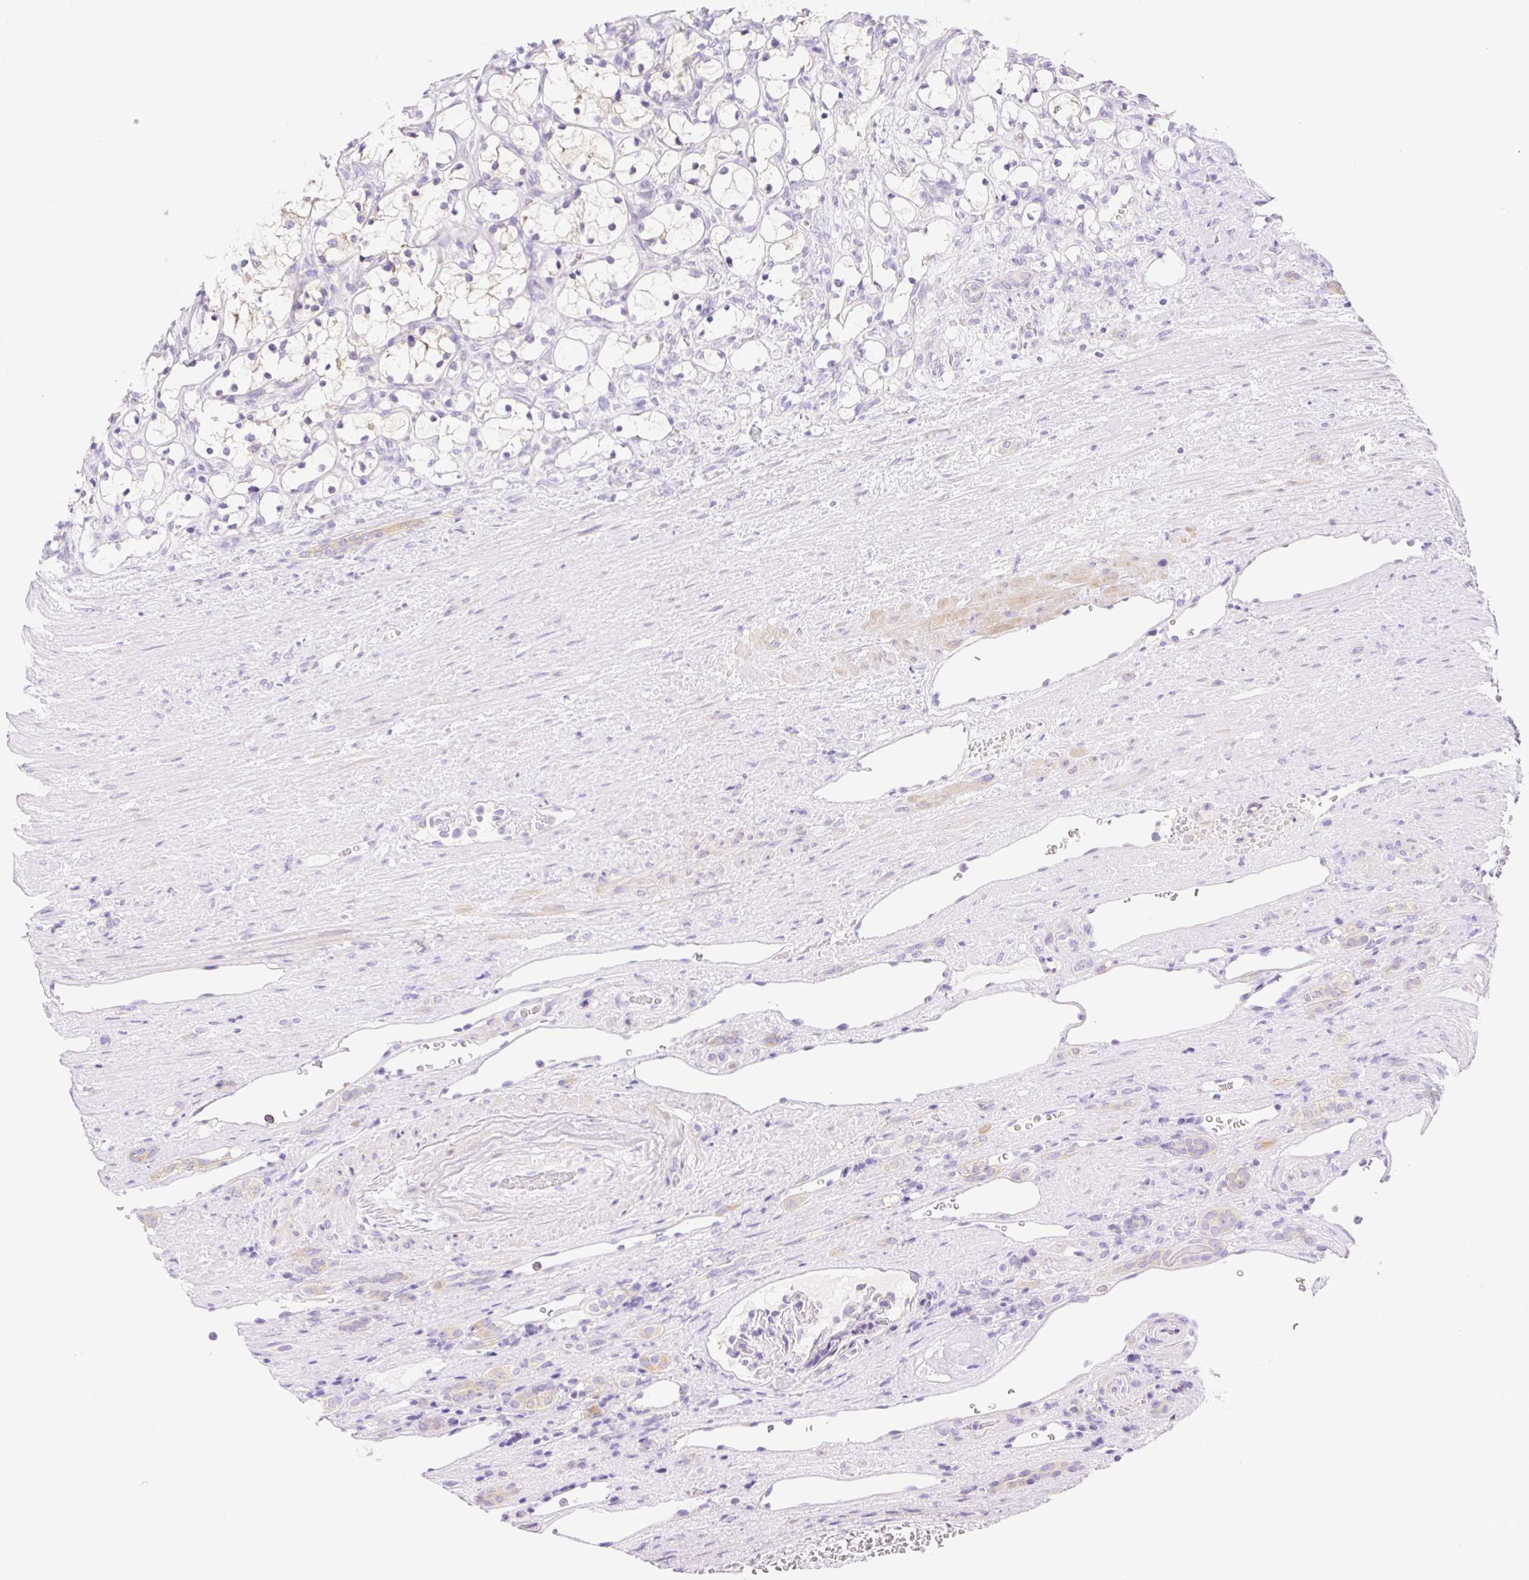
{"staining": {"intensity": "moderate", "quantity": ">75%", "location": "cytoplasmic/membranous"}, "tissue": "renal cancer", "cell_type": "Tumor cells", "image_type": "cancer", "snomed": [{"axis": "morphology", "description": "Adenocarcinoma, NOS"}, {"axis": "topography", "description": "Kidney"}], "caption": "Approximately >75% of tumor cells in human renal cancer demonstrate moderate cytoplasmic/membranous protein positivity as visualized by brown immunohistochemical staining.", "gene": "DENND5A", "patient": {"sex": "female", "age": 69}}